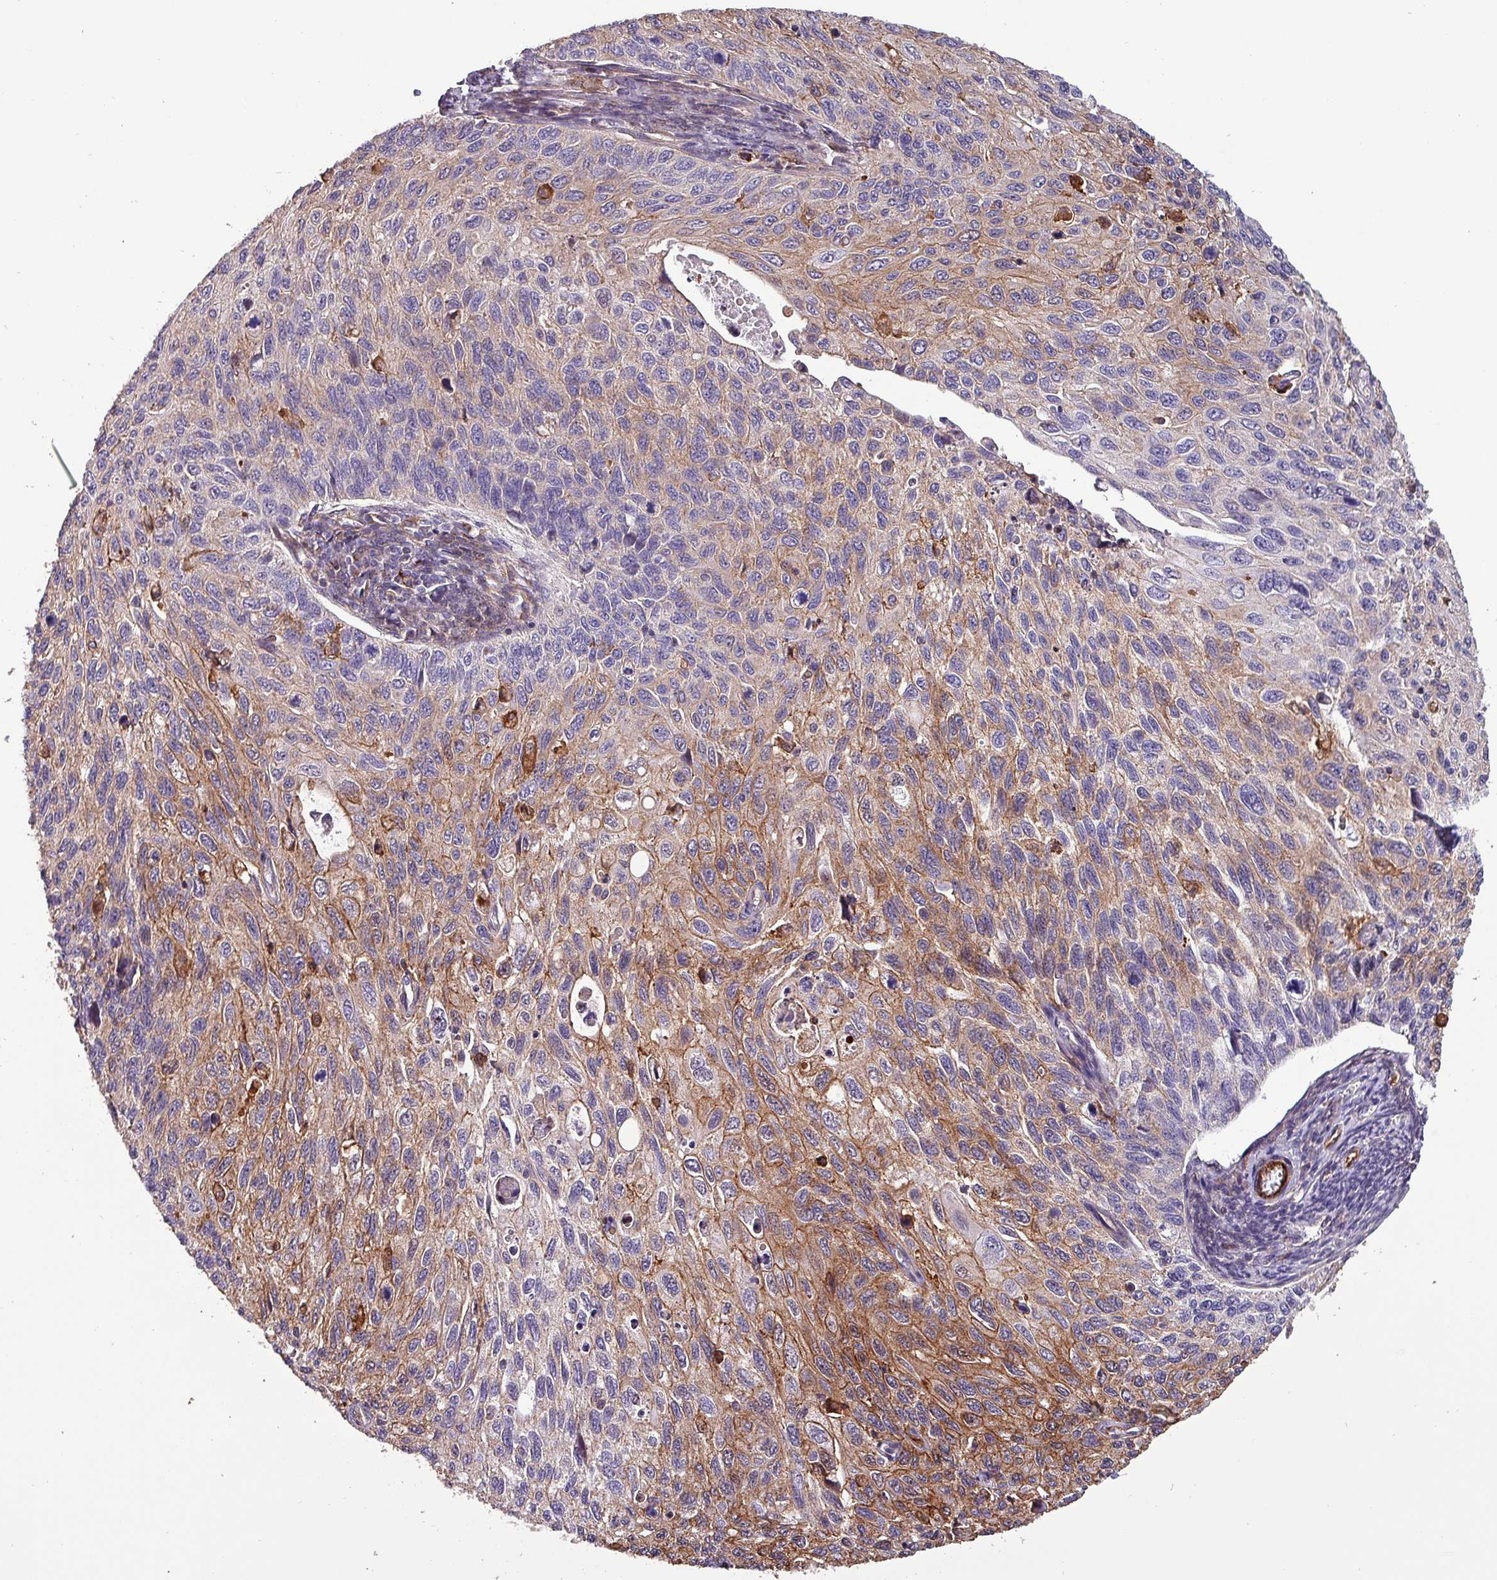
{"staining": {"intensity": "moderate", "quantity": "25%-75%", "location": "cytoplasmic/membranous"}, "tissue": "cervical cancer", "cell_type": "Tumor cells", "image_type": "cancer", "snomed": [{"axis": "morphology", "description": "Squamous cell carcinoma, NOS"}, {"axis": "topography", "description": "Cervix"}], "caption": "Cervical cancer (squamous cell carcinoma) tissue exhibits moderate cytoplasmic/membranous staining in approximately 25%-75% of tumor cells Nuclei are stained in blue.", "gene": "SCIN", "patient": {"sex": "female", "age": 70}}